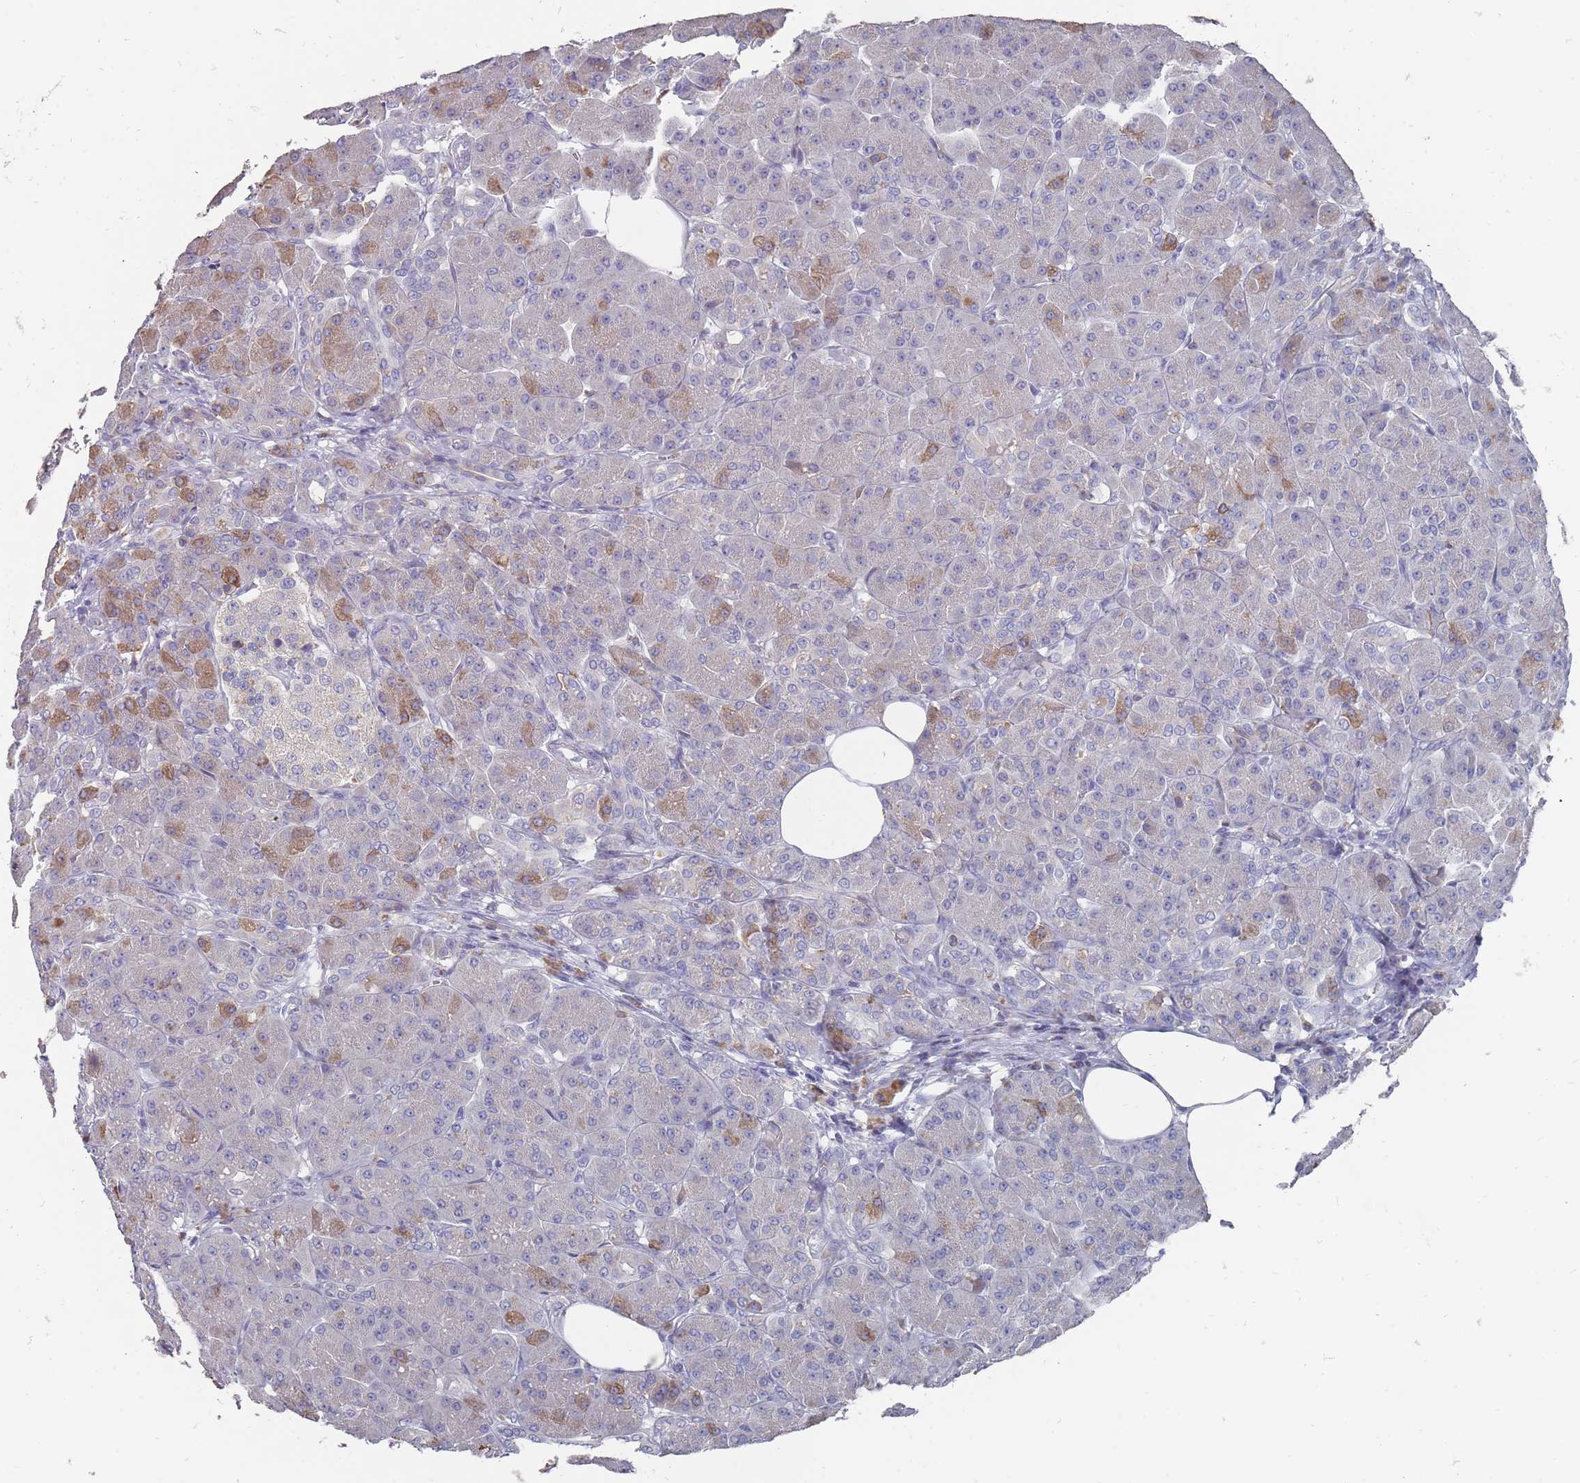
{"staining": {"intensity": "moderate", "quantity": "<25%", "location": "cytoplasmic/membranous"}, "tissue": "pancreas", "cell_type": "Exocrine glandular cells", "image_type": "normal", "snomed": [{"axis": "morphology", "description": "Normal tissue, NOS"}, {"axis": "topography", "description": "Pancreas"}], "caption": "Brown immunohistochemical staining in benign human pancreas reveals moderate cytoplasmic/membranous staining in about <25% of exocrine glandular cells. (IHC, brightfield microscopy, high magnification).", "gene": "OTULINL", "patient": {"sex": "male", "age": 63}}